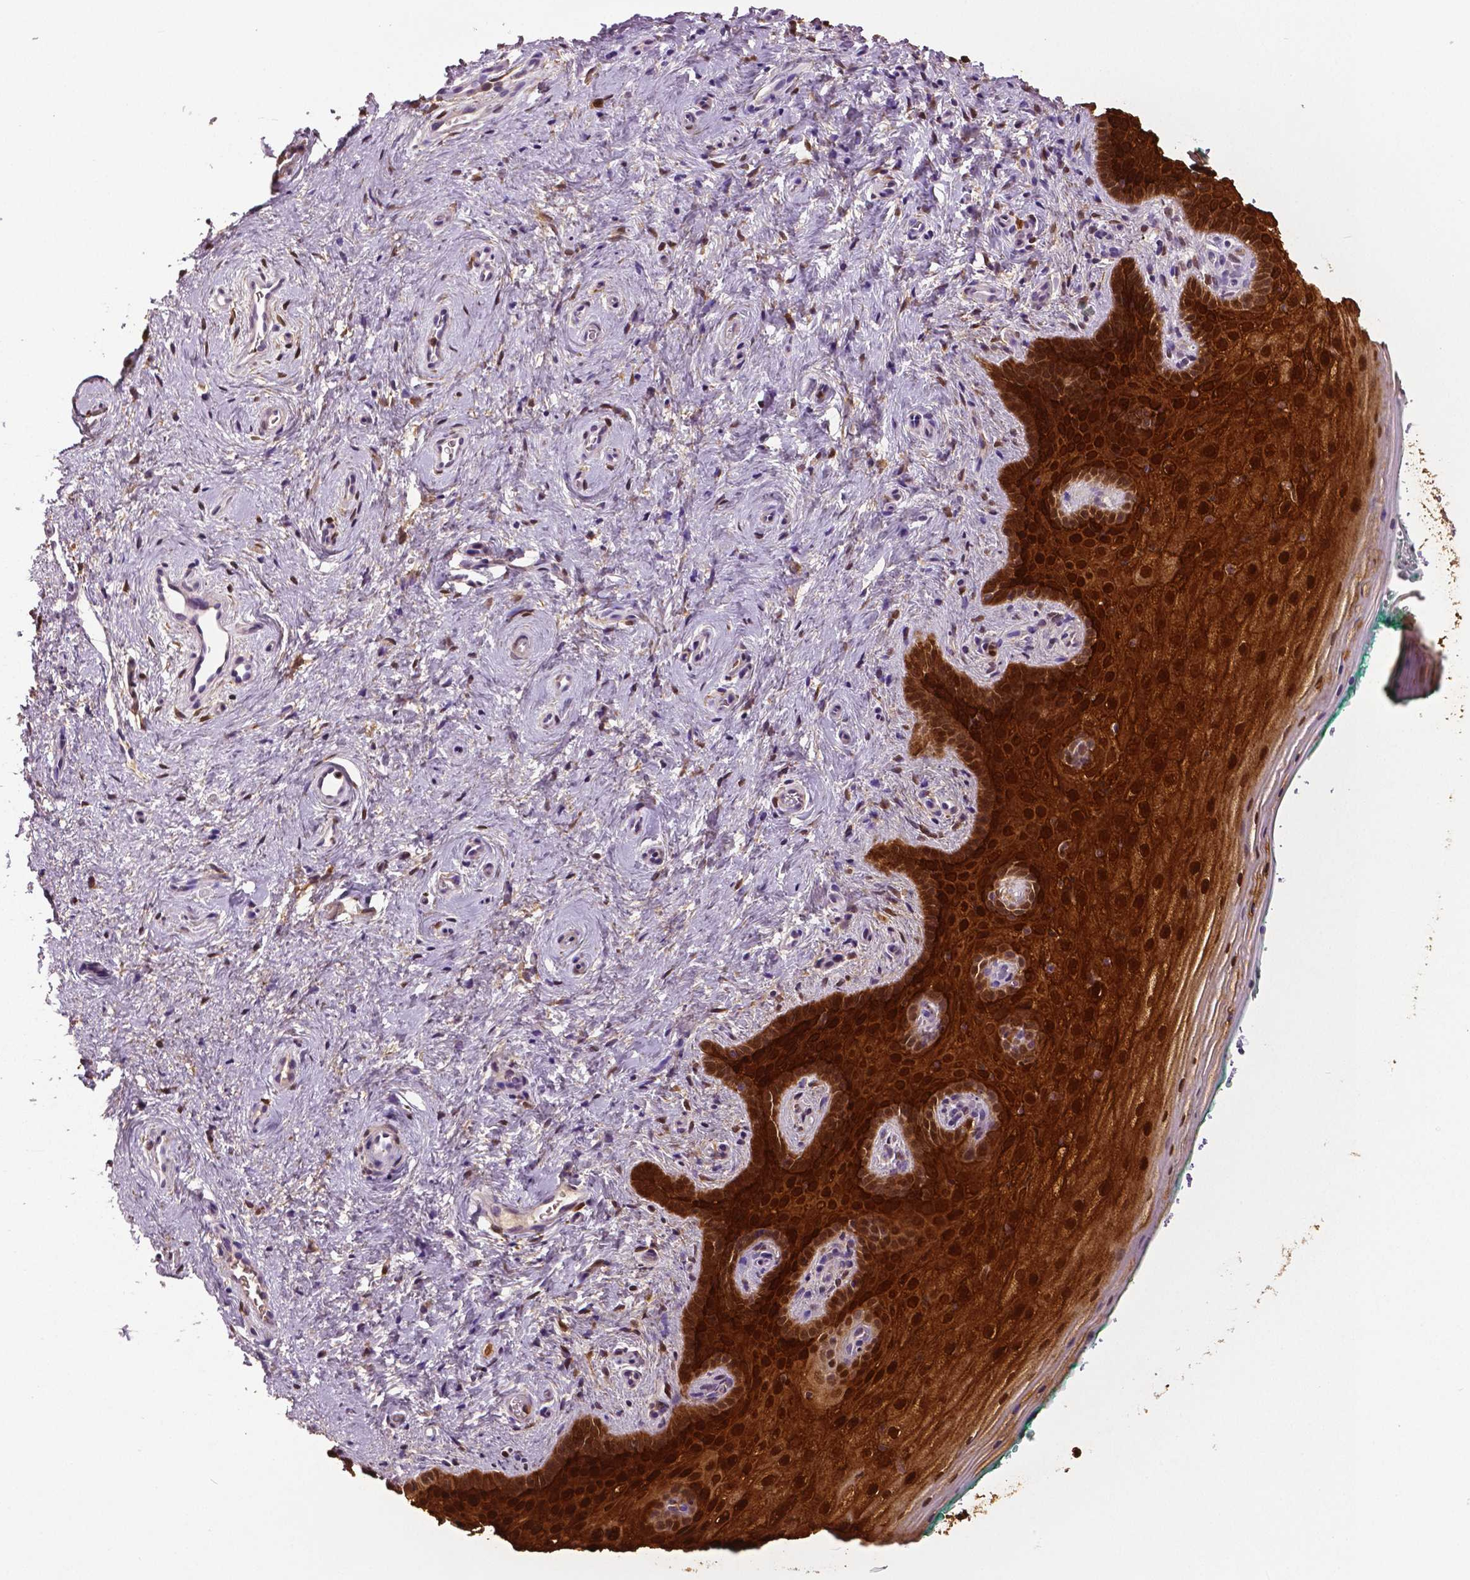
{"staining": {"intensity": "strong", "quantity": ">75%", "location": "cytoplasmic/membranous,nuclear"}, "tissue": "vagina", "cell_type": "Squamous epithelial cells", "image_type": "normal", "snomed": [{"axis": "morphology", "description": "Normal tissue, NOS"}, {"axis": "topography", "description": "Vagina"}], "caption": "Immunohistochemical staining of unremarkable human vagina shows high levels of strong cytoplasmic/membranous,nuclear staining in about >75% of squamous epithelial cells.", "gene": "PHGDH", "patient": {"sex": "female", "age": 45}}